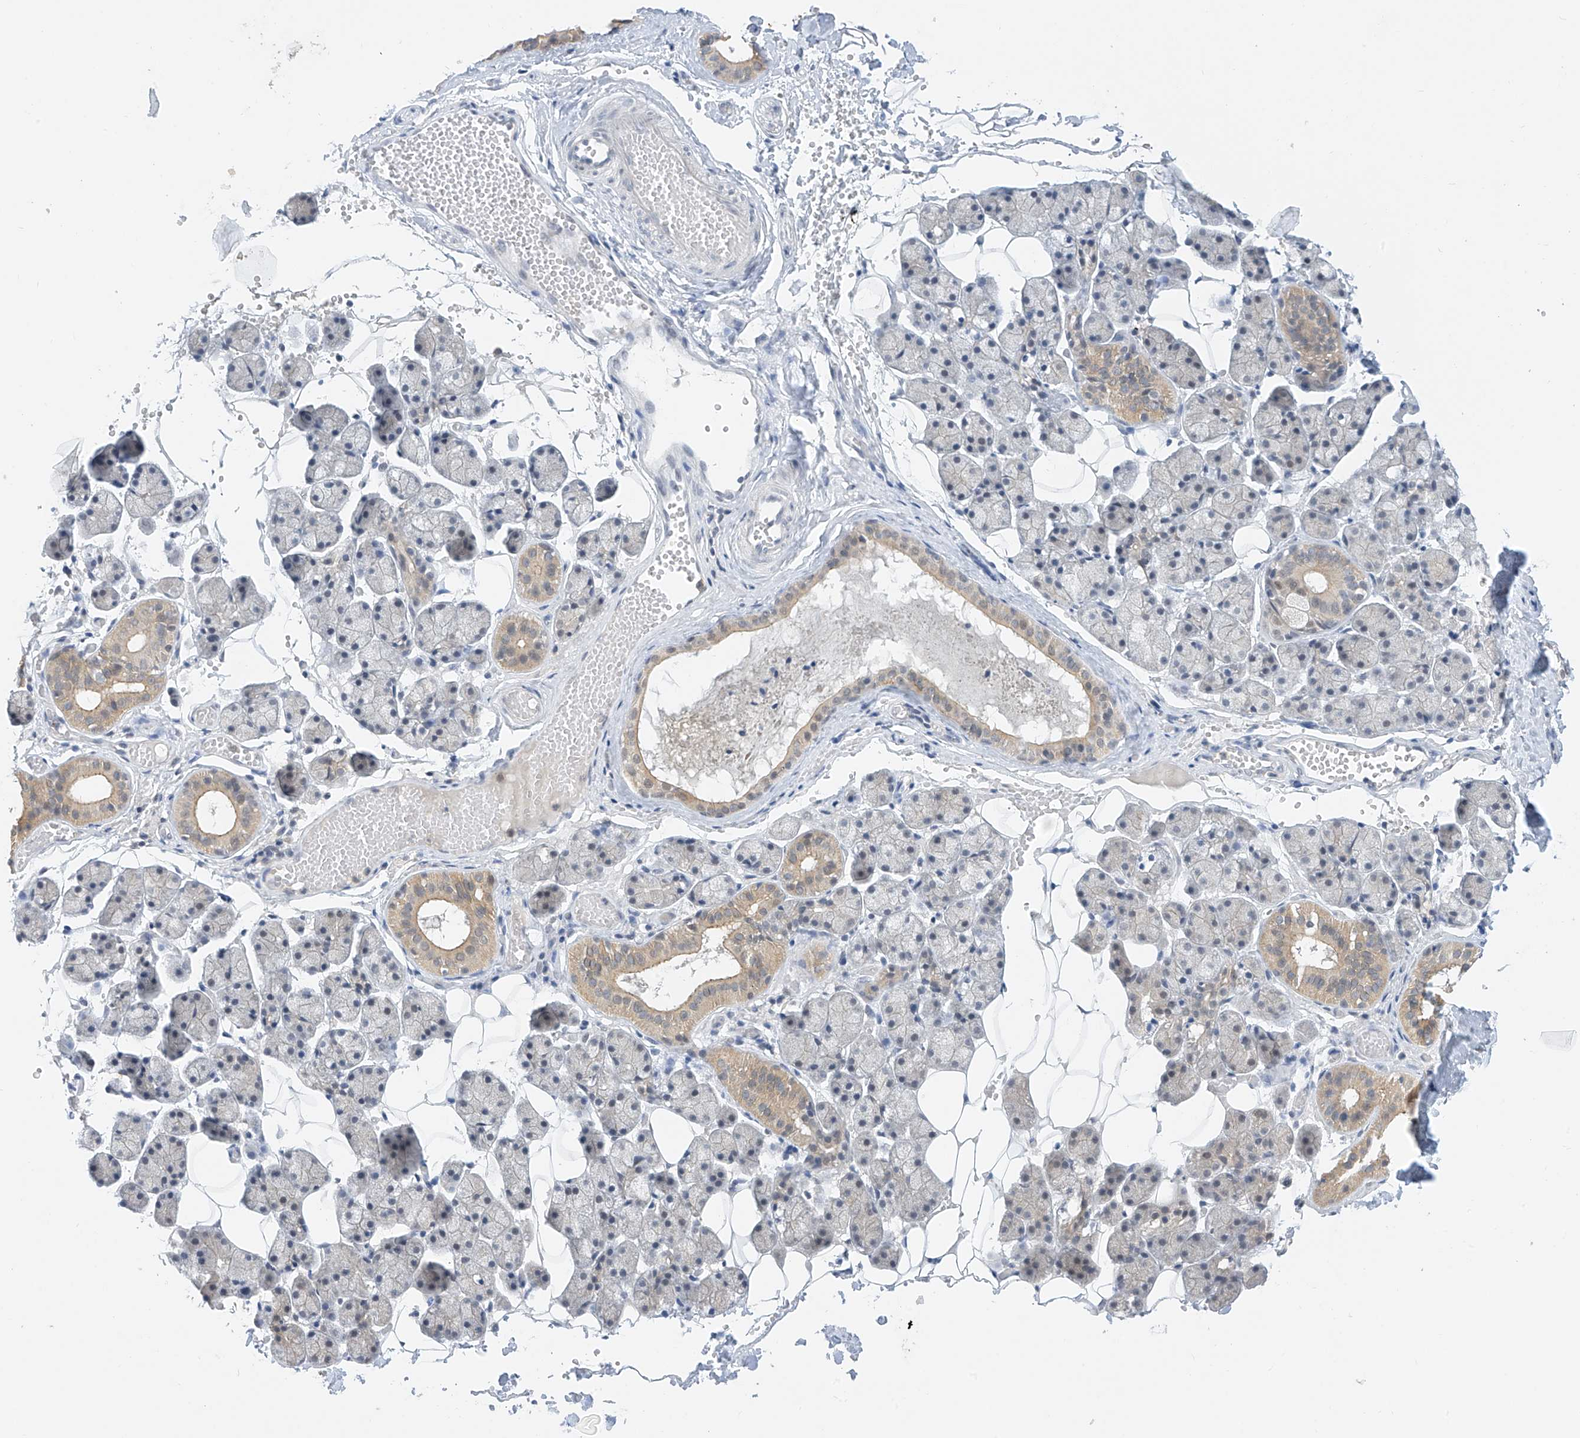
{"staining": {"intensity": "weak", "quantity": "25%-75%", "location": "cytoplasmic/membranous"}, "tissue": "salivary gland", "cell_type": "Glandular cells", "image_type": "normal", "snomed": [{"axis": "morphology", "description": "Normal tissue, NOS"}, {"axis": "topography", "description": "Salivary gland"}], "caption": "The immunohistochemical stain labels weak cytoplasmic/membranous positivity in glandular cells of benign salivary gland.", "gene": "APLF", "patient": {"sex": "female", "age": 33}}